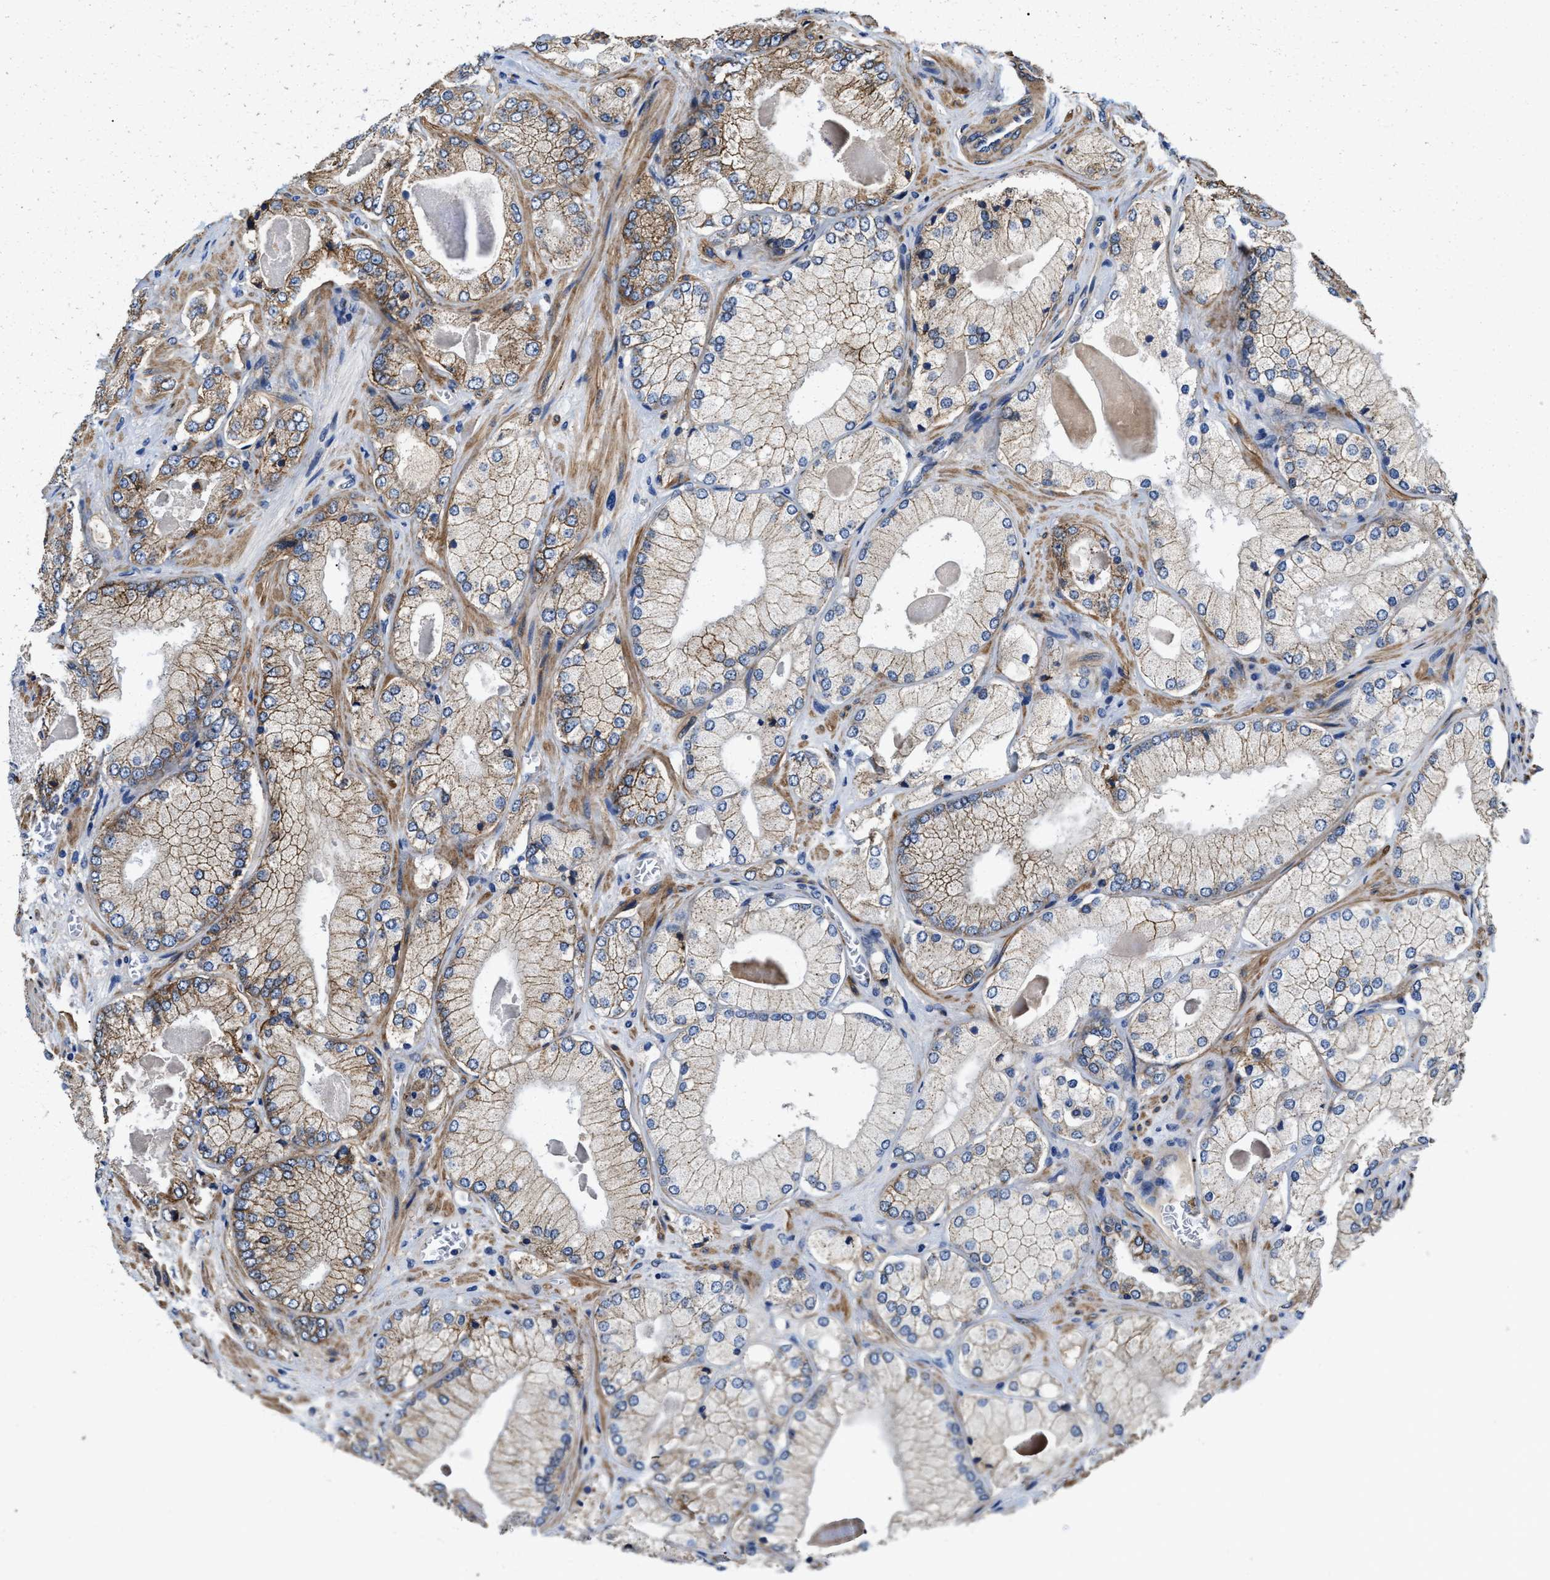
{"staining": {"intensity": "moderate", "quantity": ">75%", "location": "cytoplasmic/membranous"}, "tissue": "prostate cancer", "cell_type": "Tumor cells", "image_type": "cancer", "snomed": [{"axis": "morphology", "description": "Adenocarcinoma, Low grade"}, {"axis": "topography", "description": "Prostate"}], "caption": "High-power microscopy captured an IHC photomicrograph of prostate cancer (low-grade adenocarcinoma), revealing moderate cytoplasmic/membranous positivity in approximately >75% of tumor cells.", "gene": "SLC12A2", "patient": {"sex": "male", "age": 65}}